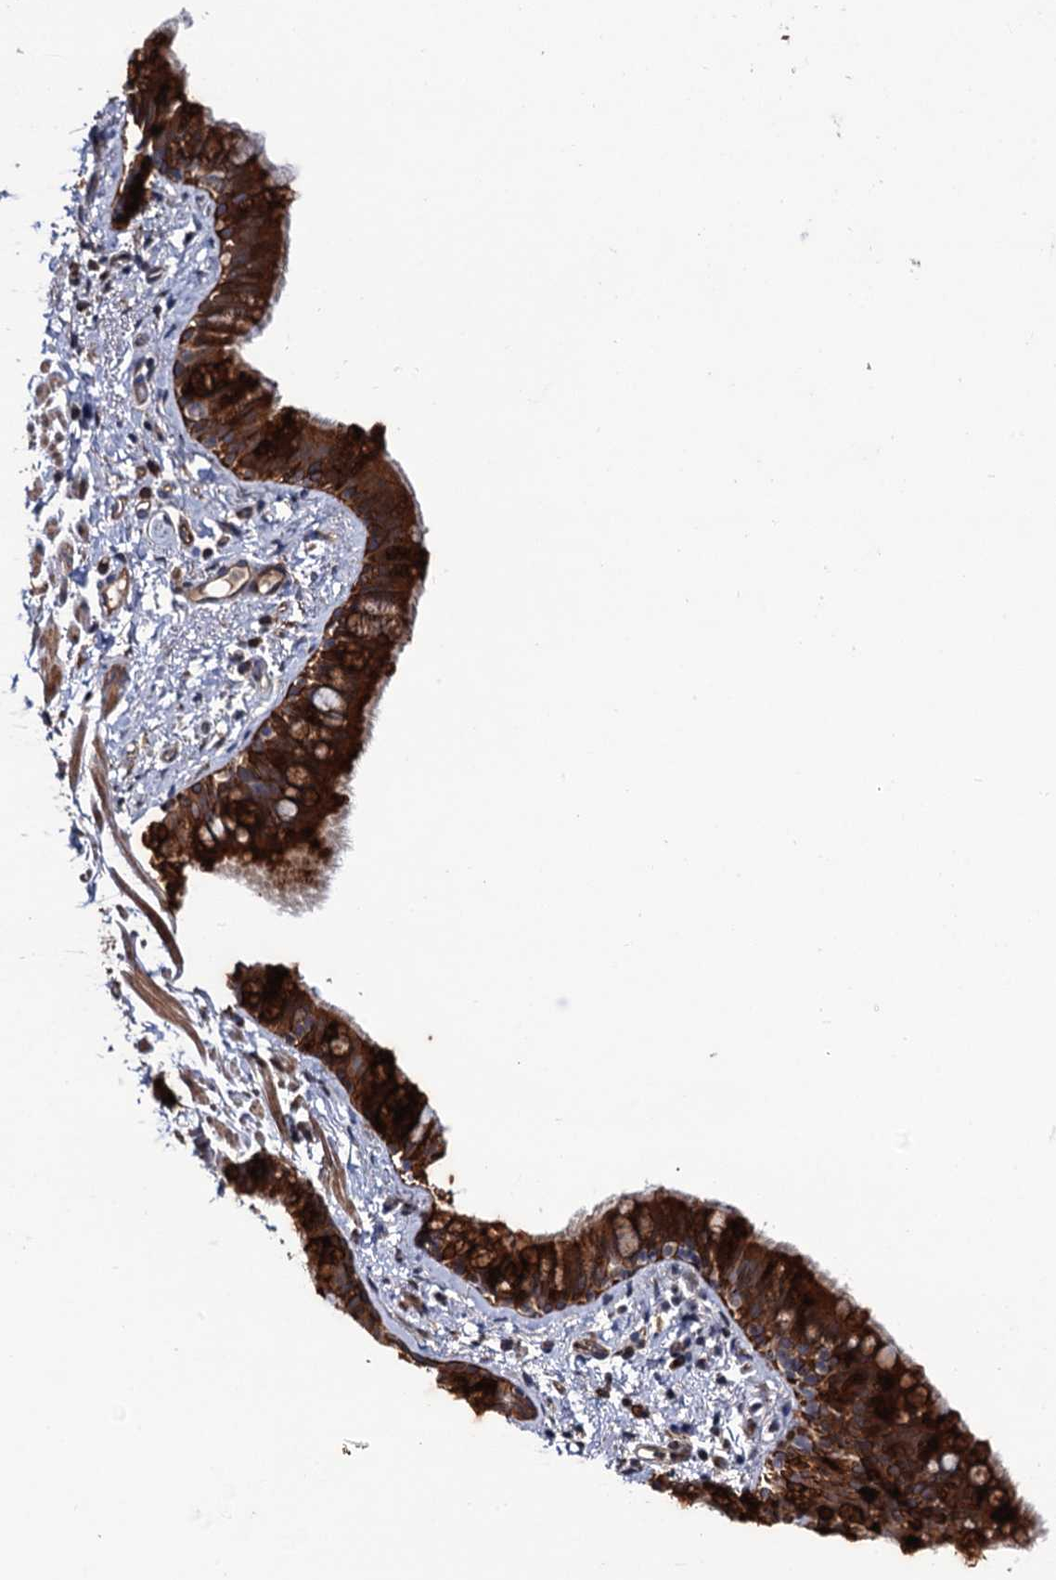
{"staining": {"intensity": "strong", "quantity": ">75%", "location": "cytoplasmic/membranous"}, "tissue": "bronchus", "cell_type": "Respiratory epithelial cells", "image_type": "normal", "snomed": [{"axis": "morphology", "description": "Normal tissue, NOS"}, {"axis": "topography", "description": "Cartilage tissue"}, {"axis": "topography", "description": "Bronchus"}], "caption": "Strong cytoplasmic/membranous staining is appreciated in approximately >75% of respiratory epithelial cells in normal bronchus.", "gene": "LRRC63", "patient": {"sex": "female", "age": 36}}